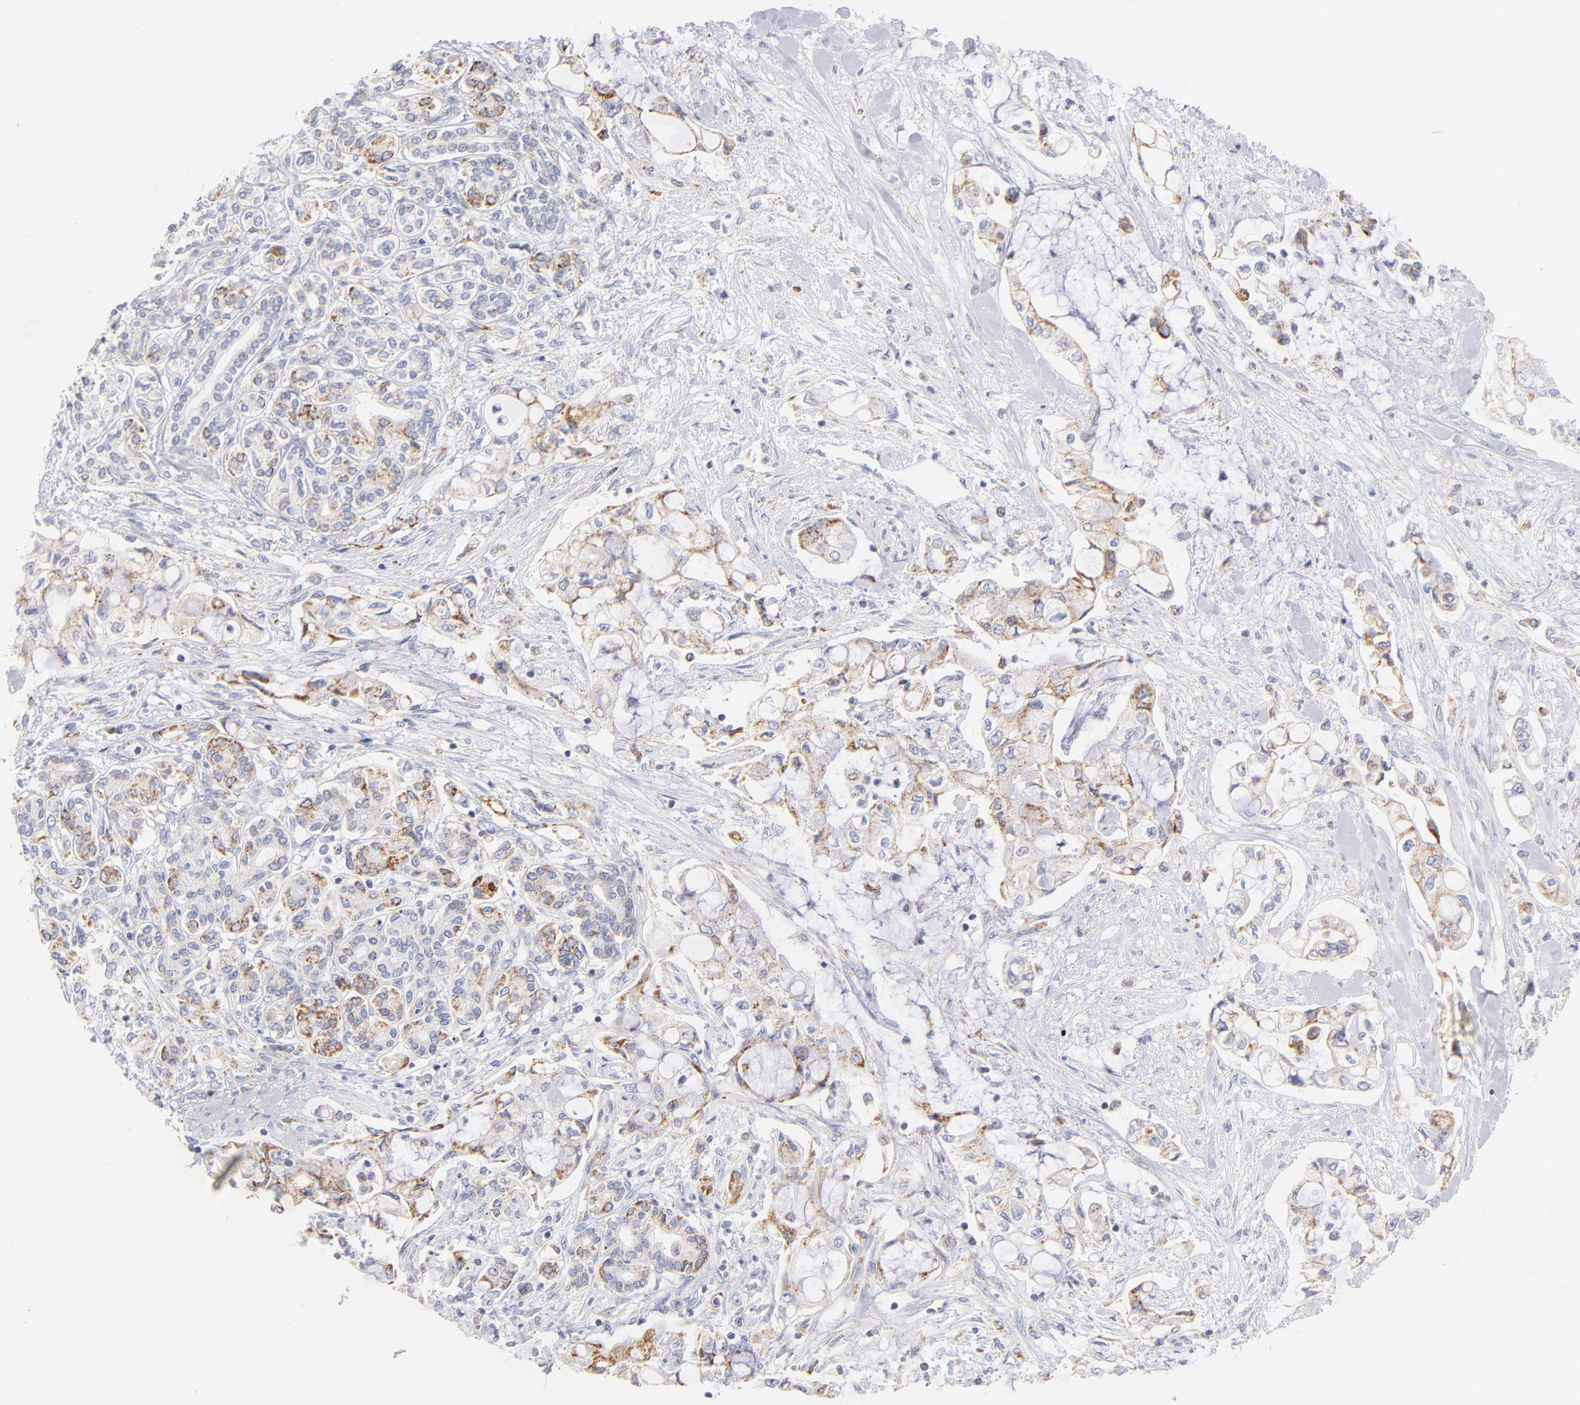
{"staining": {"intensity": "moderate", "quantity": "25%-75%", "location": "cytoplasmic/membranous"}, "tissue": "pancreatic cancer", "cell_type": "Tumor cells", "image_type": "cancer", "snomed": [{"axis": "morphology", "description": "Adenocarcinoma, NOS"}, {"axis": "topography", "description": "Pancreas"}], "caption": "DAB immunohistochemical staining of pancreatic adenocarcinoma demonstrates moderate cytoplasmic/membranous protein staining in about 25%-75% of tumor cells. (Stains: DAB in brown, nuclei in blue, Microscopy: brightfield microscopy at high magnification).", "gene": "AIFM1", "patient": {"sex": "female", "age": 70}}